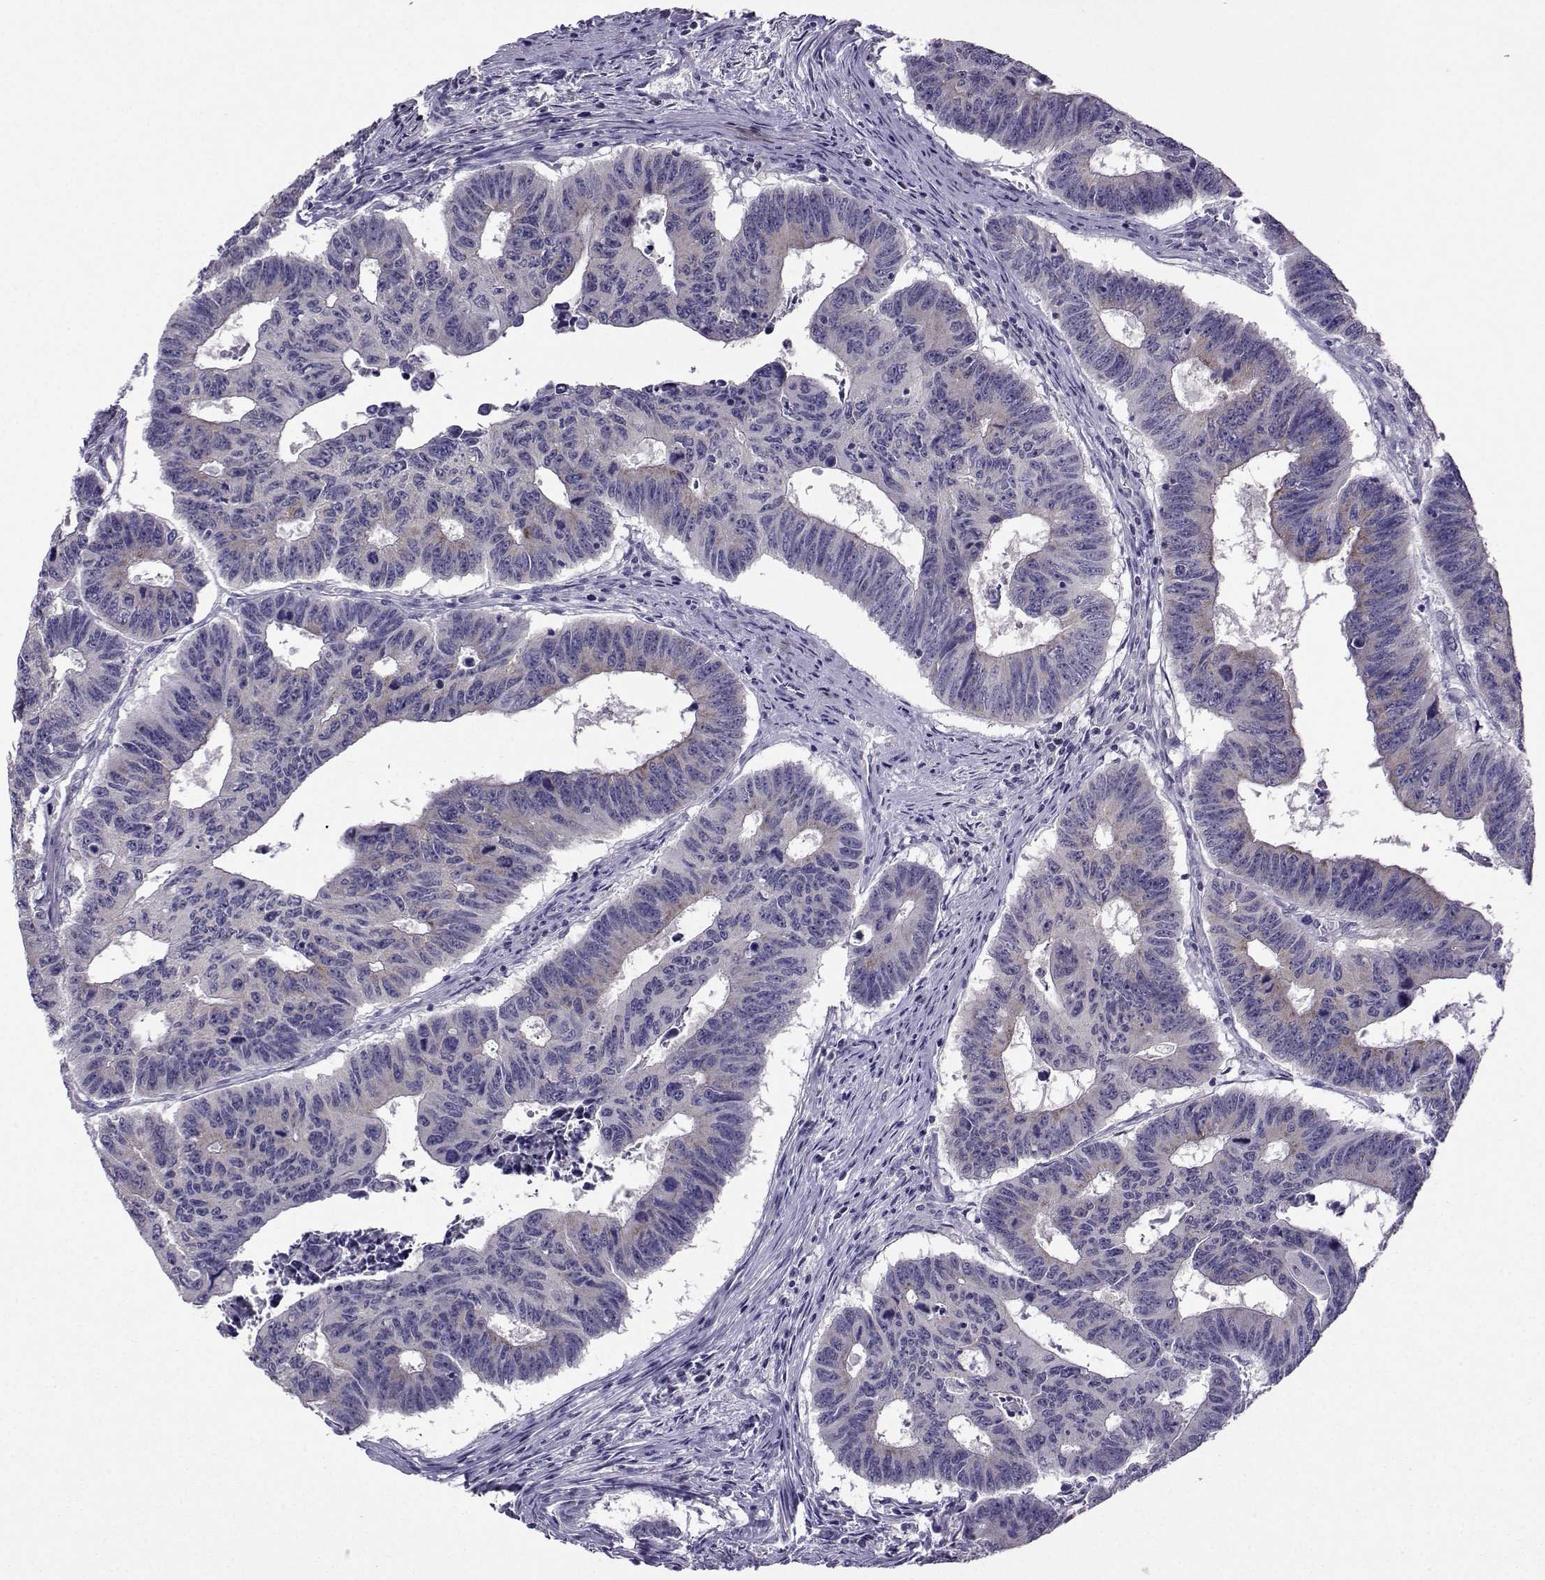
{"staining": {"intensity": "weak", "quantity": "<25%", "location": "cytoplasmic/membranous"}, "tissue": "colorectal cancer", "cell_type": "Tumor cells", "image_type": "cancer", "snomed": [{"axis": "morphology", "description": "Adenocarcinoma, NOS"}, {"axis": "topography", "description": "Appendix"}, {"axis": "topography", "description": "Colon"}, {"axis": "topography", "description": "Cecum"}, {"axis": "topography", "description": "Colon asc"}], "caption": "Adenocarcinoma (colorectal) was stained to show a protein in brown. There is no significant staining in tumor cells.", "gene": "DDX20", "patient": {"sex": "female", "age": 85}}